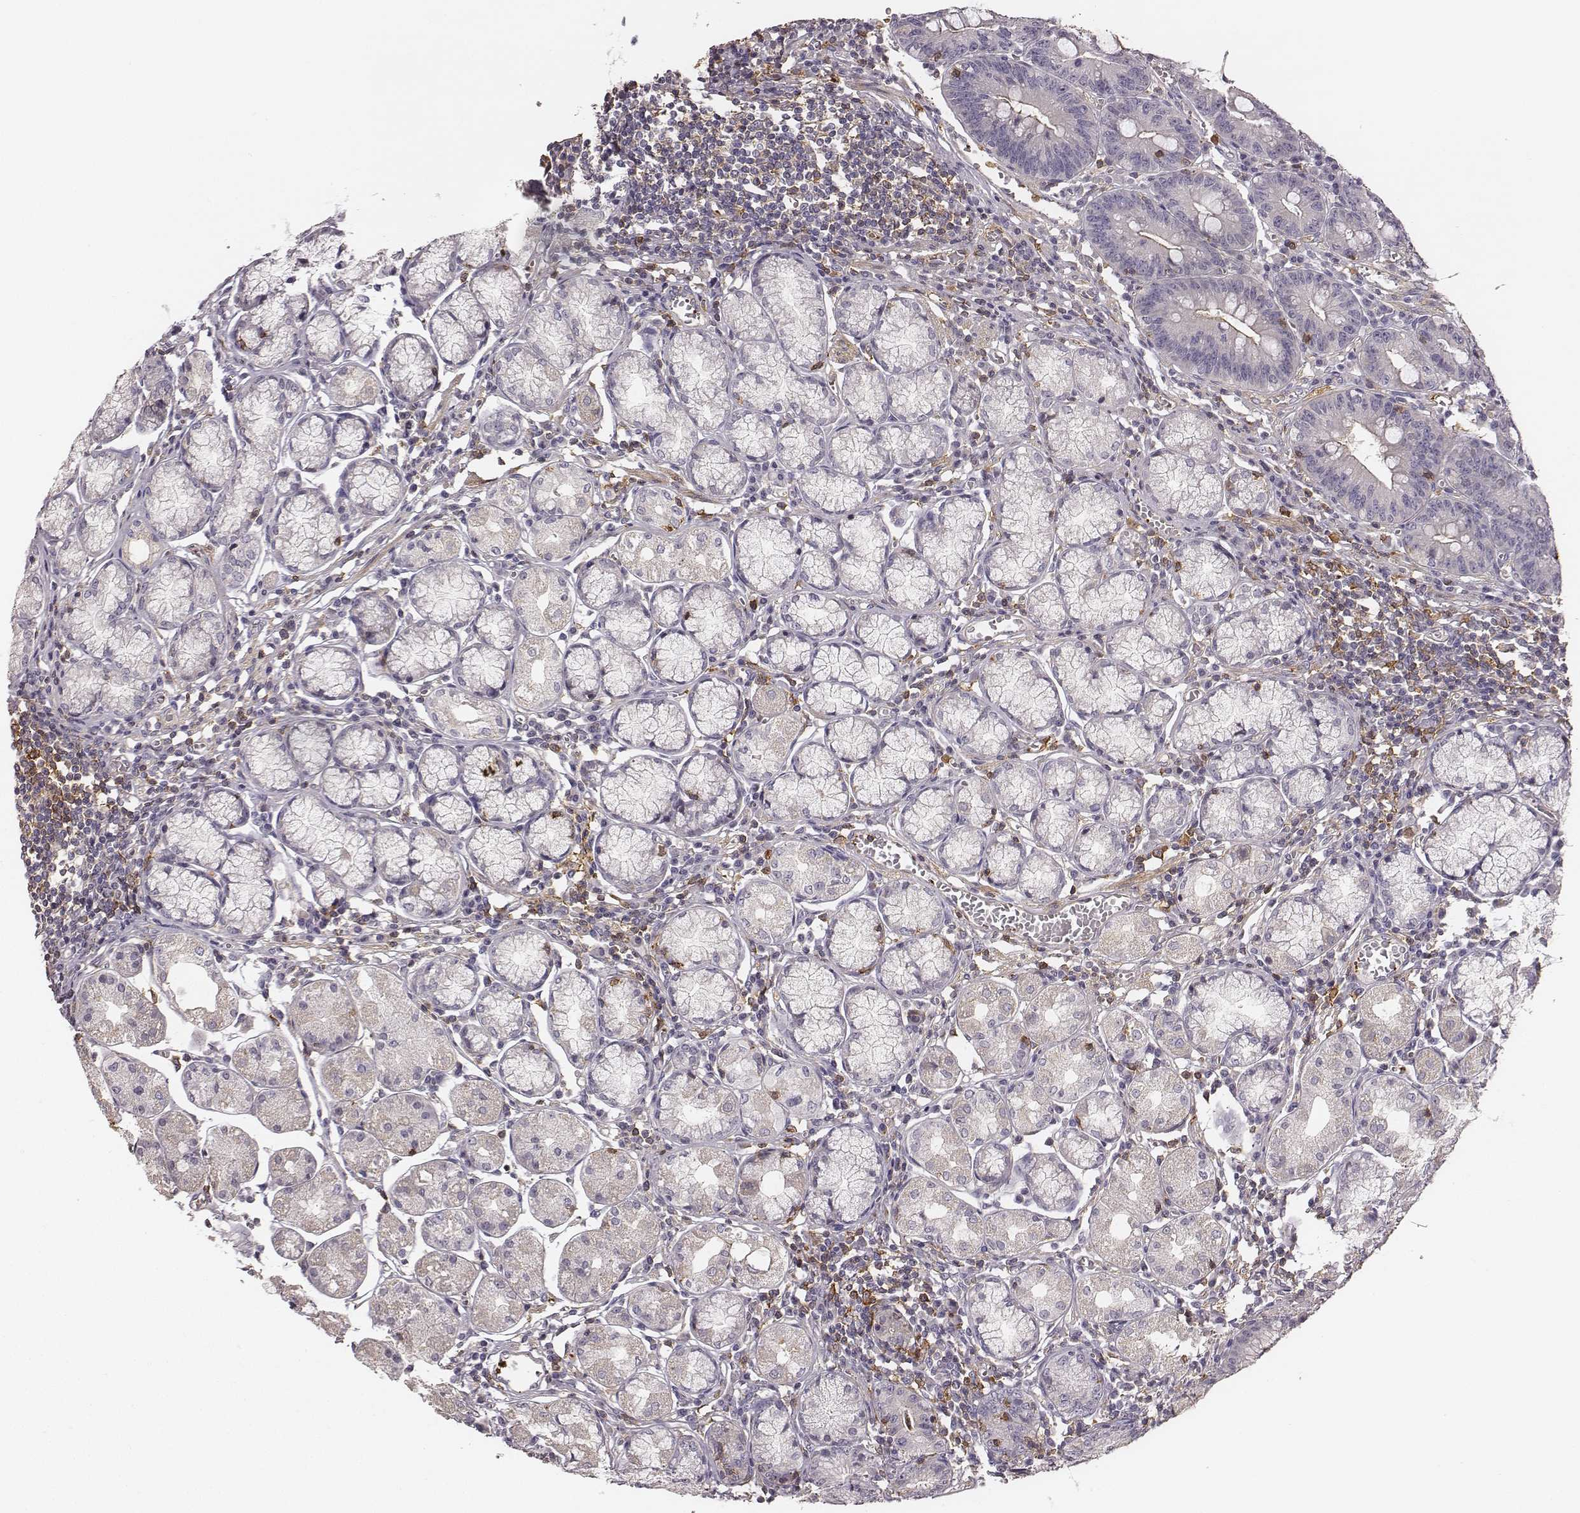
{"staining": {"intensity": "negative", "quantity": "none", "location": "none"}, "tissue": "stomach", "cell_type": "Glandular cells", "image_type": "normal", "snomed": [{"axis": "morphology", "description": "Normal tissue, NOS"}, {"axis": "topography", "description": "Stomach"}], "caption": "Photomicrograph shows no significant protein staining in glandular cells of unremarkable stomach. (DAB (3,3'-diaminobenzidine) immunohistochemistry with hematoxylin counter stain).", "gene": "ZYX", "patient": {"sex": "male", "age": 55}}